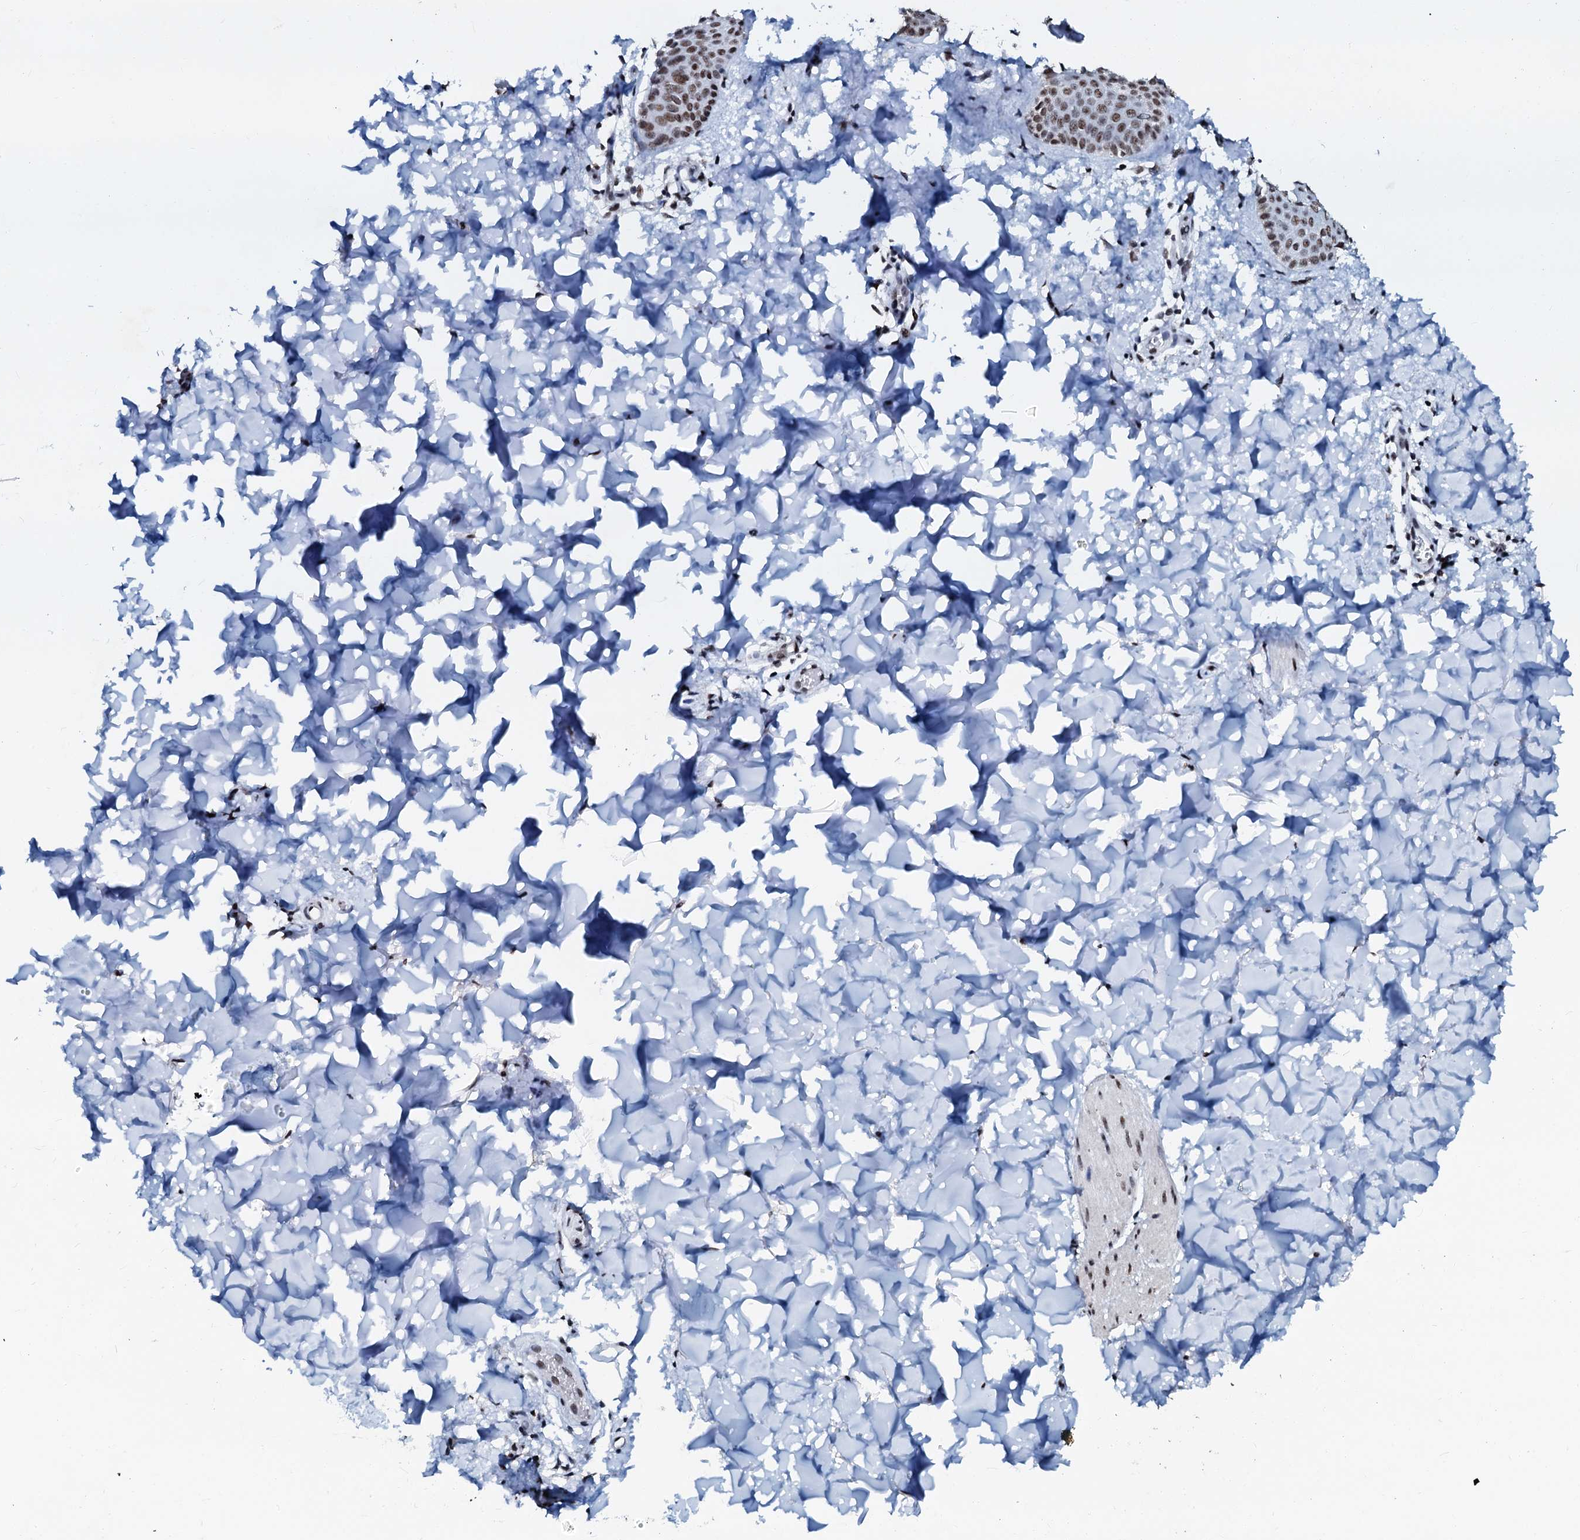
{"staining": {"intensity": "strong", "quantity": ">75%", "location": "nuclear"}, "tissue": "skin", "cell_type": "Fibroblasts", "image_type": "normal", "snomed": [{"axis": "morphology", "description": "Normal tissue, NOS"}, {"axis": "topography", "description": "Skin"}], "caption": "The histopathology image exhibits a brown stain indicating the presence of a protein in the nuclear of fibroblasts in skin. Ihc stains the protein of interest in brown and the nuclei are stained blue.", "gene": "SLTM", "patient": {"sex": "male", "age": 36}}